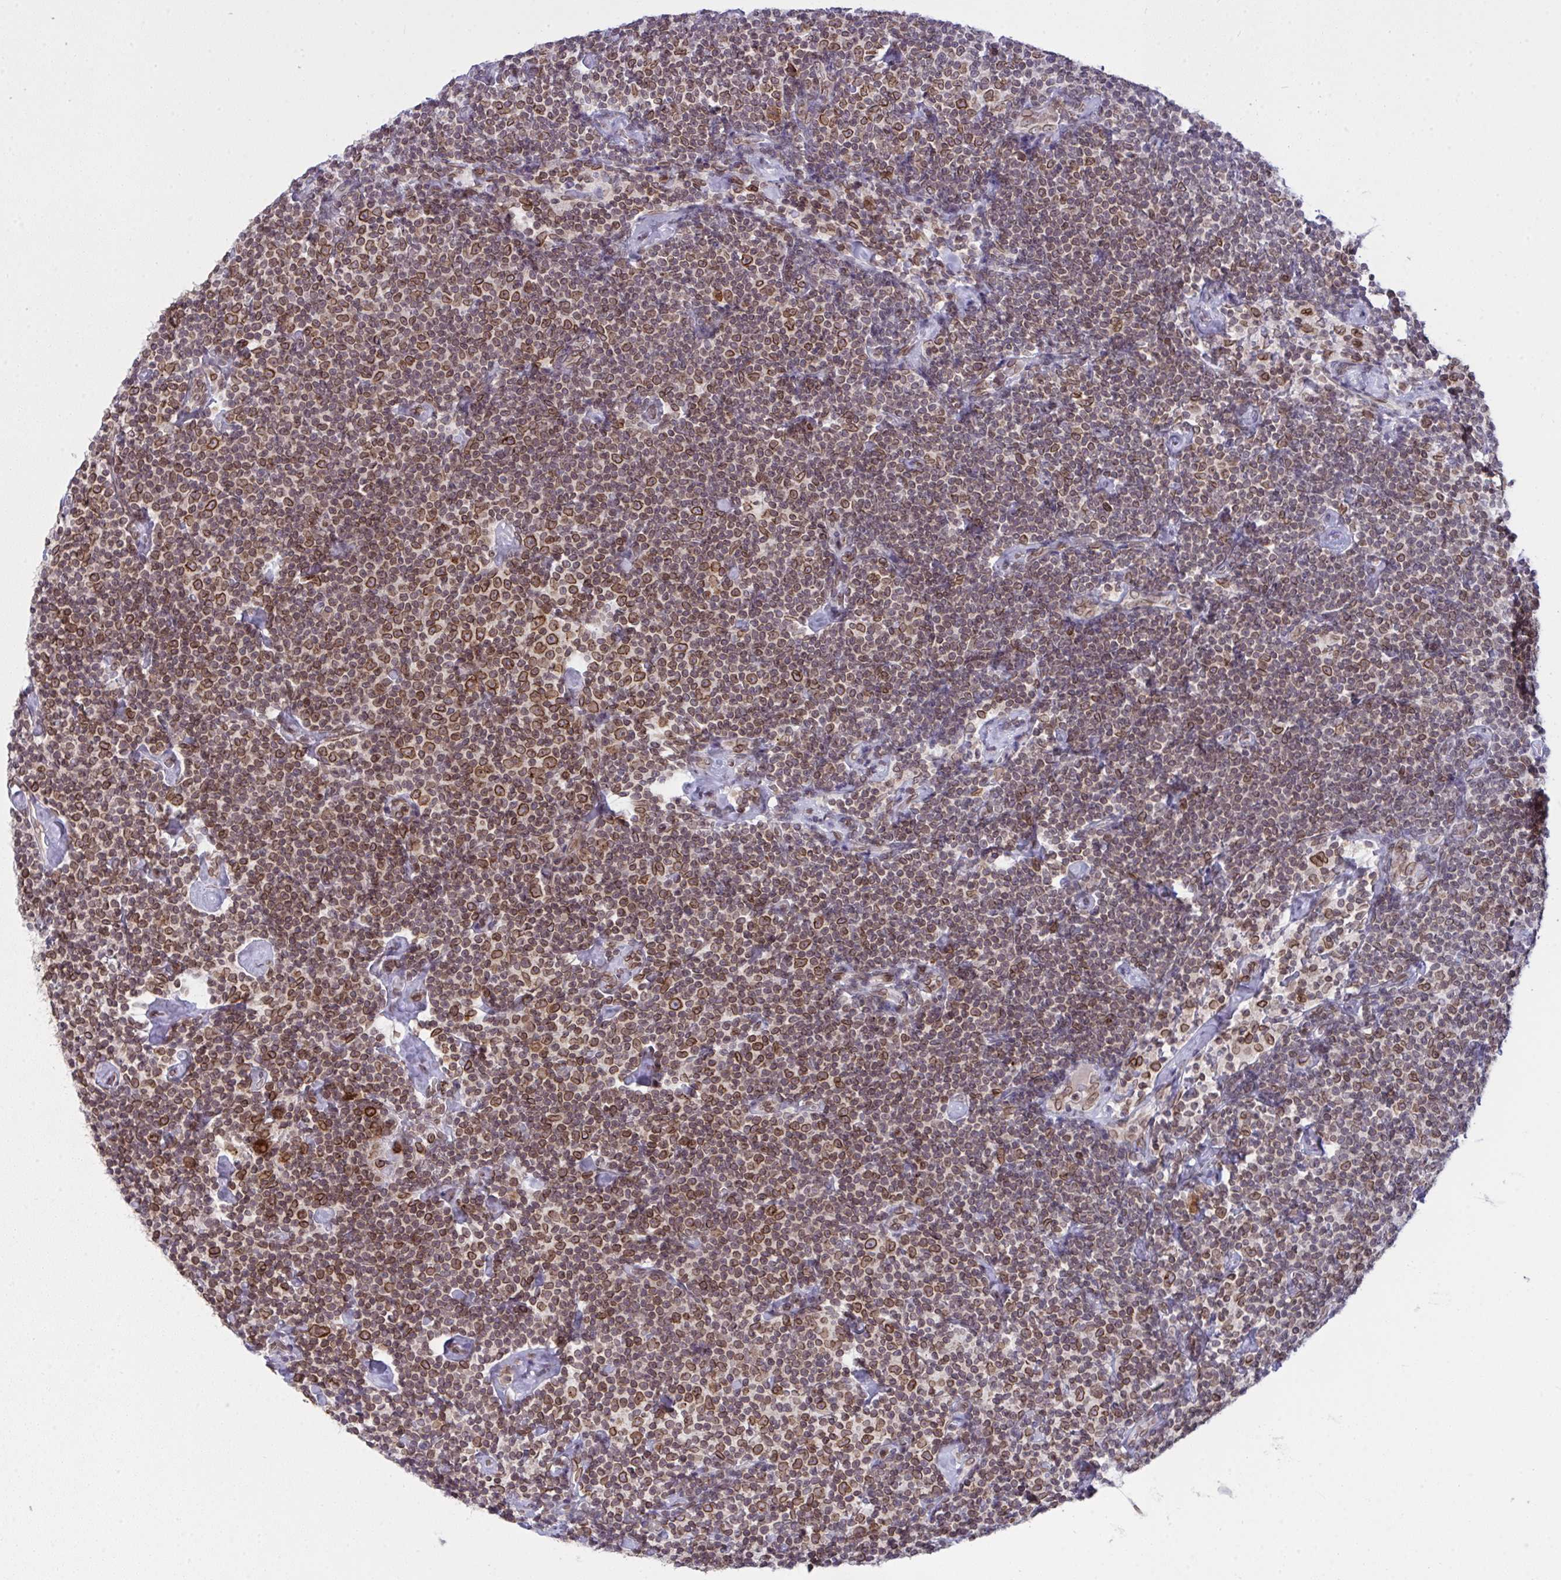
{"staining": {"intensity": "moderate", "quantity": ">75%", "location": "cytoplasmic/membranous,nuclear"}, "tissue": "lymphoma", "cell_type": "Tumor cells", "image_type": "cancer", "snomed": [{"axis": "morphology", "description": "Malignant lymphoma, non-Hodgkin's type, Low grade"}, {"axis": "topography", "description": "Lymph node"}], "caption": "This is a photomicrograph of immunohistochemistry (IHC) staining of malignant lymphoma, non-Hodgkin's type (low-grade), which shows moderate expression in the cytoplasmic/membranous and nuclear of tumor cells.", "gene": "RANBP2", "patient": {"sex": "male", "age": 81}}